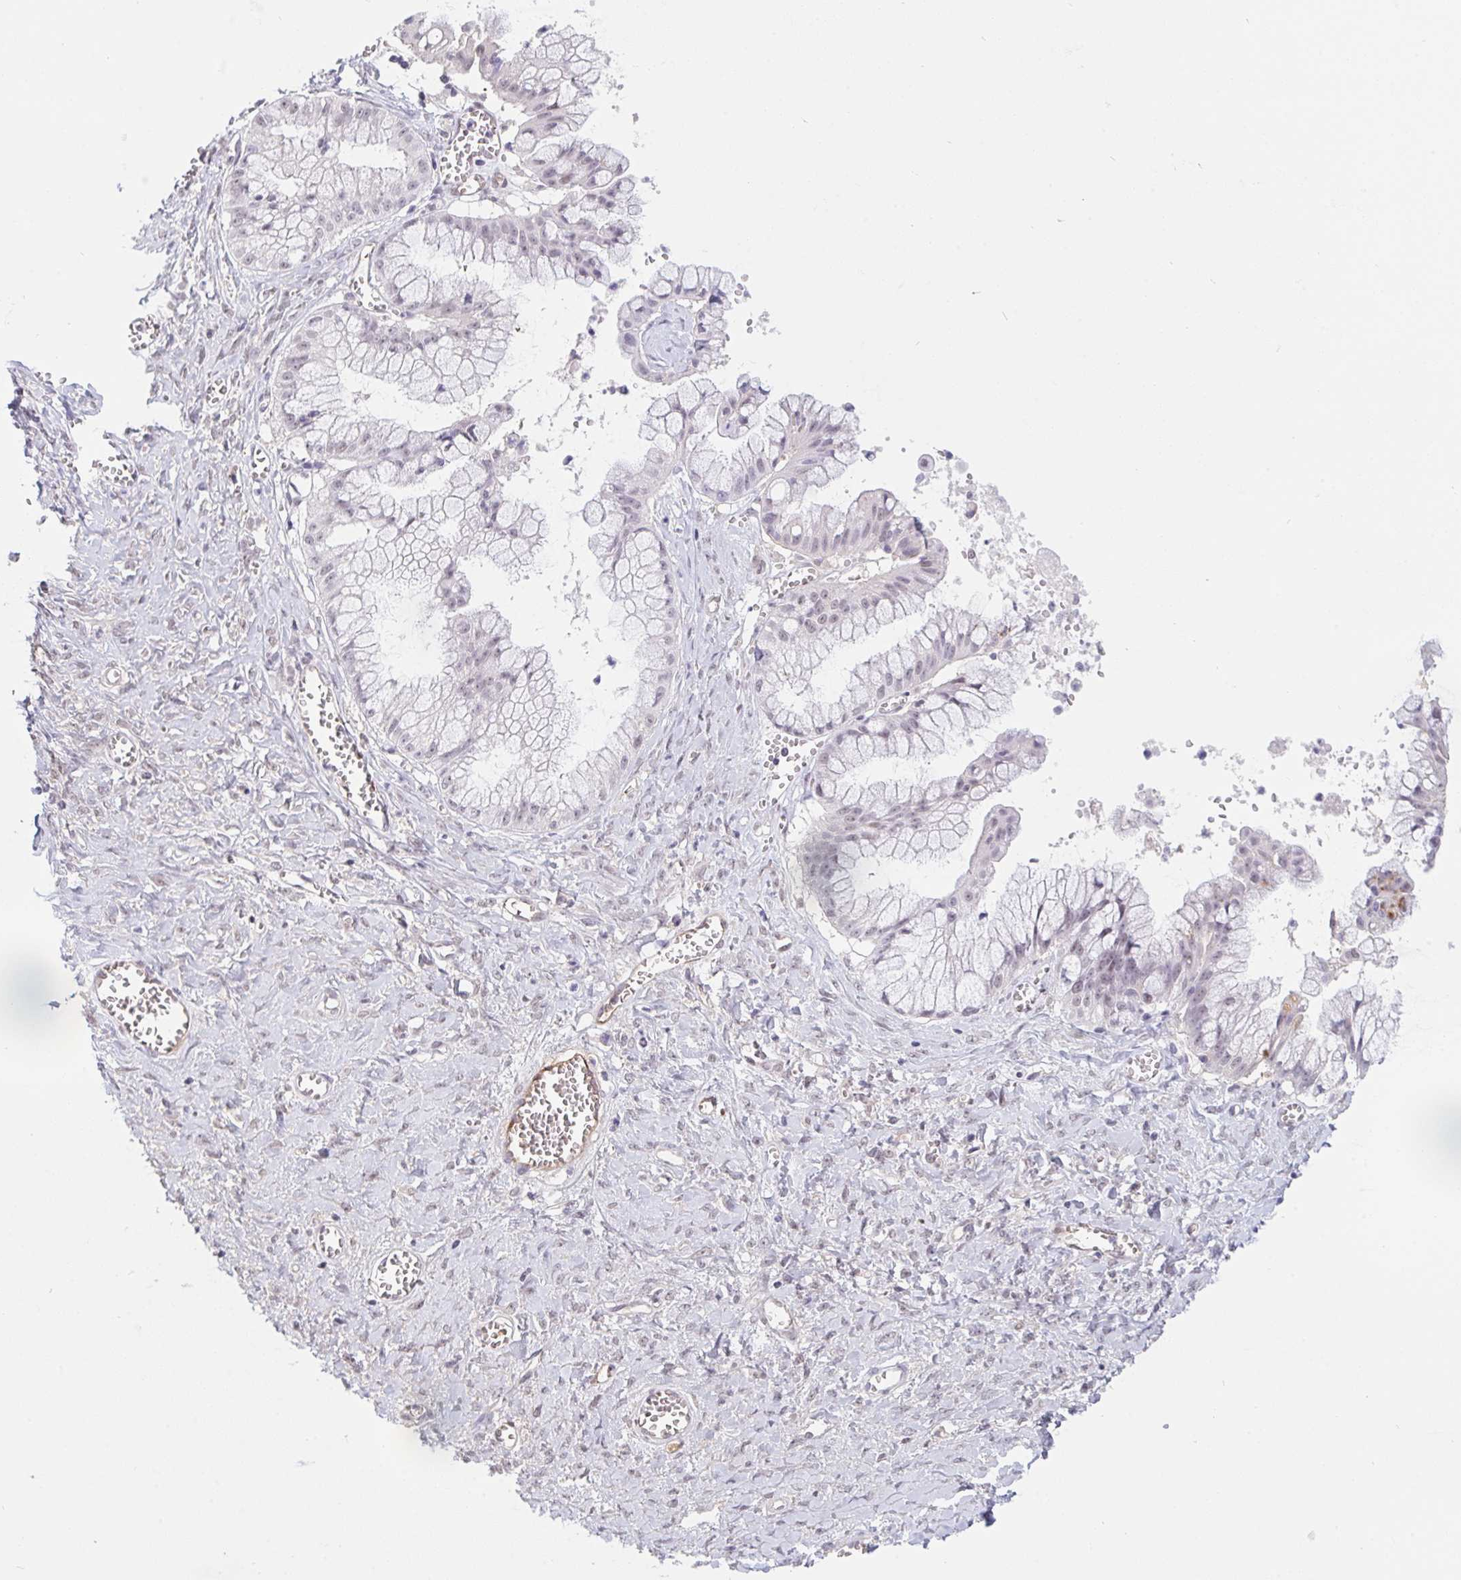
{"staining": {"intensity": "weak", "quantity": "<25%", "location": "nuclear"}, "tissue": "ovarian cancer", "cell_type": "Tumor cells", "image_type": "cancer", "snomed": [{"axis": "morphology", "description": "Cystadenocarcinoma, mucinous, NOS"}, {"axis": "topography", "description": "Ovary"}], "caption": "Tumor cells show no significant protein positivity in ovarian cancer (mucinous cystadenocarcinoma).", "gene": "DSCAML1", "patient": {"sex": "female", "age": 70}}